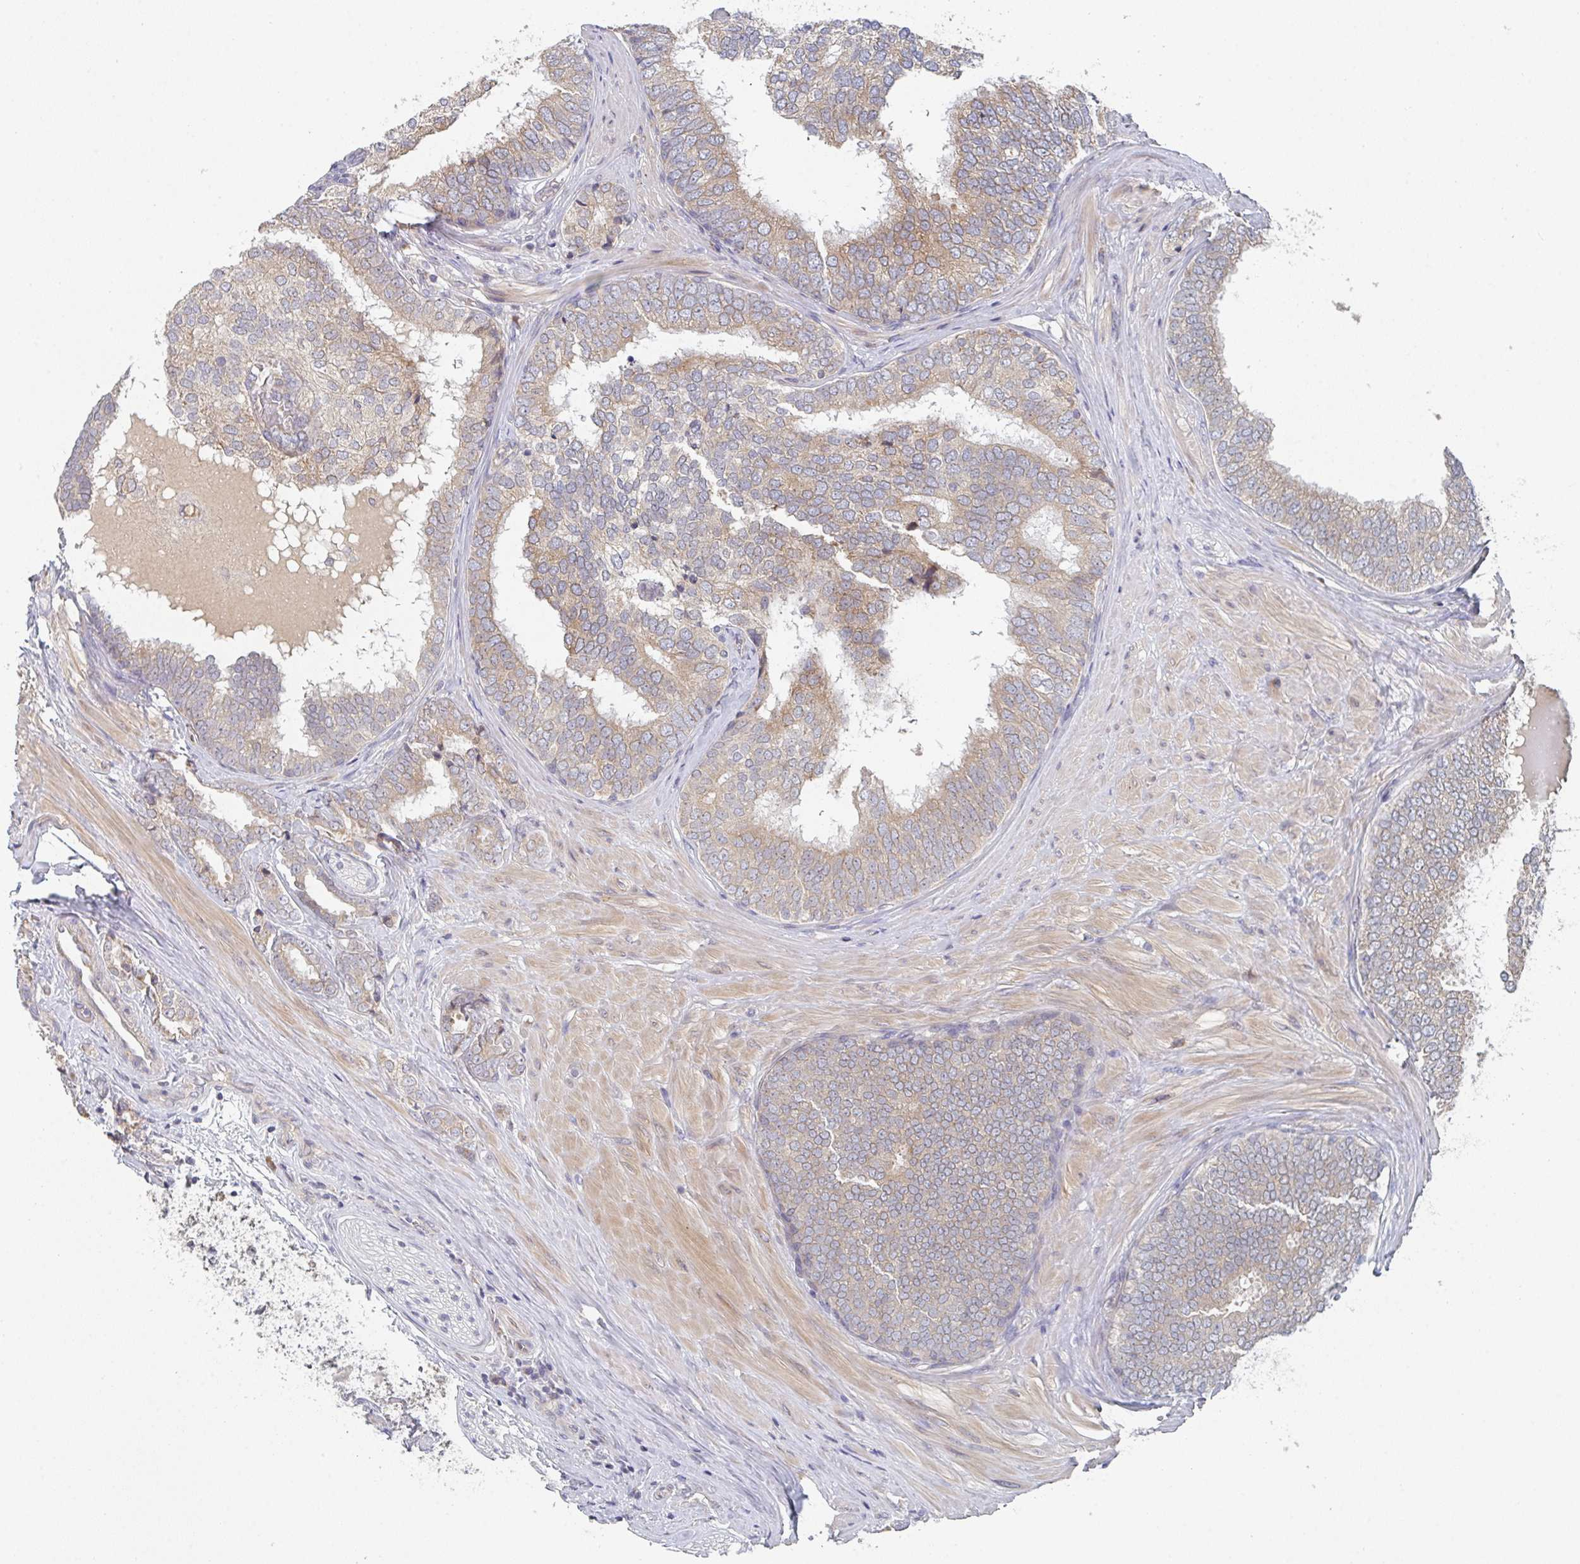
{"staining": {"intensity": "moderate", "quantity": ">75%", "location": "cytoplasmic/membranous"}, "tissue": "prostate cancer", "cell_type": "Tumor cells", "image_type": "cancer", "snomed": [{"axis": "morphology", "description": "Adenocarcinoma, High grade"}, {"axis": "topography", "description": "Prostate"}], "caption": "Moderate cytoplasmic/membranous staining for a protein is identified in approximately >75% of tumor cells of adenocarcinoma (high-grade) (prostate) using IHC.", "gene": "ELOVL1", "patient": {"sex": "male", "age": 72}}